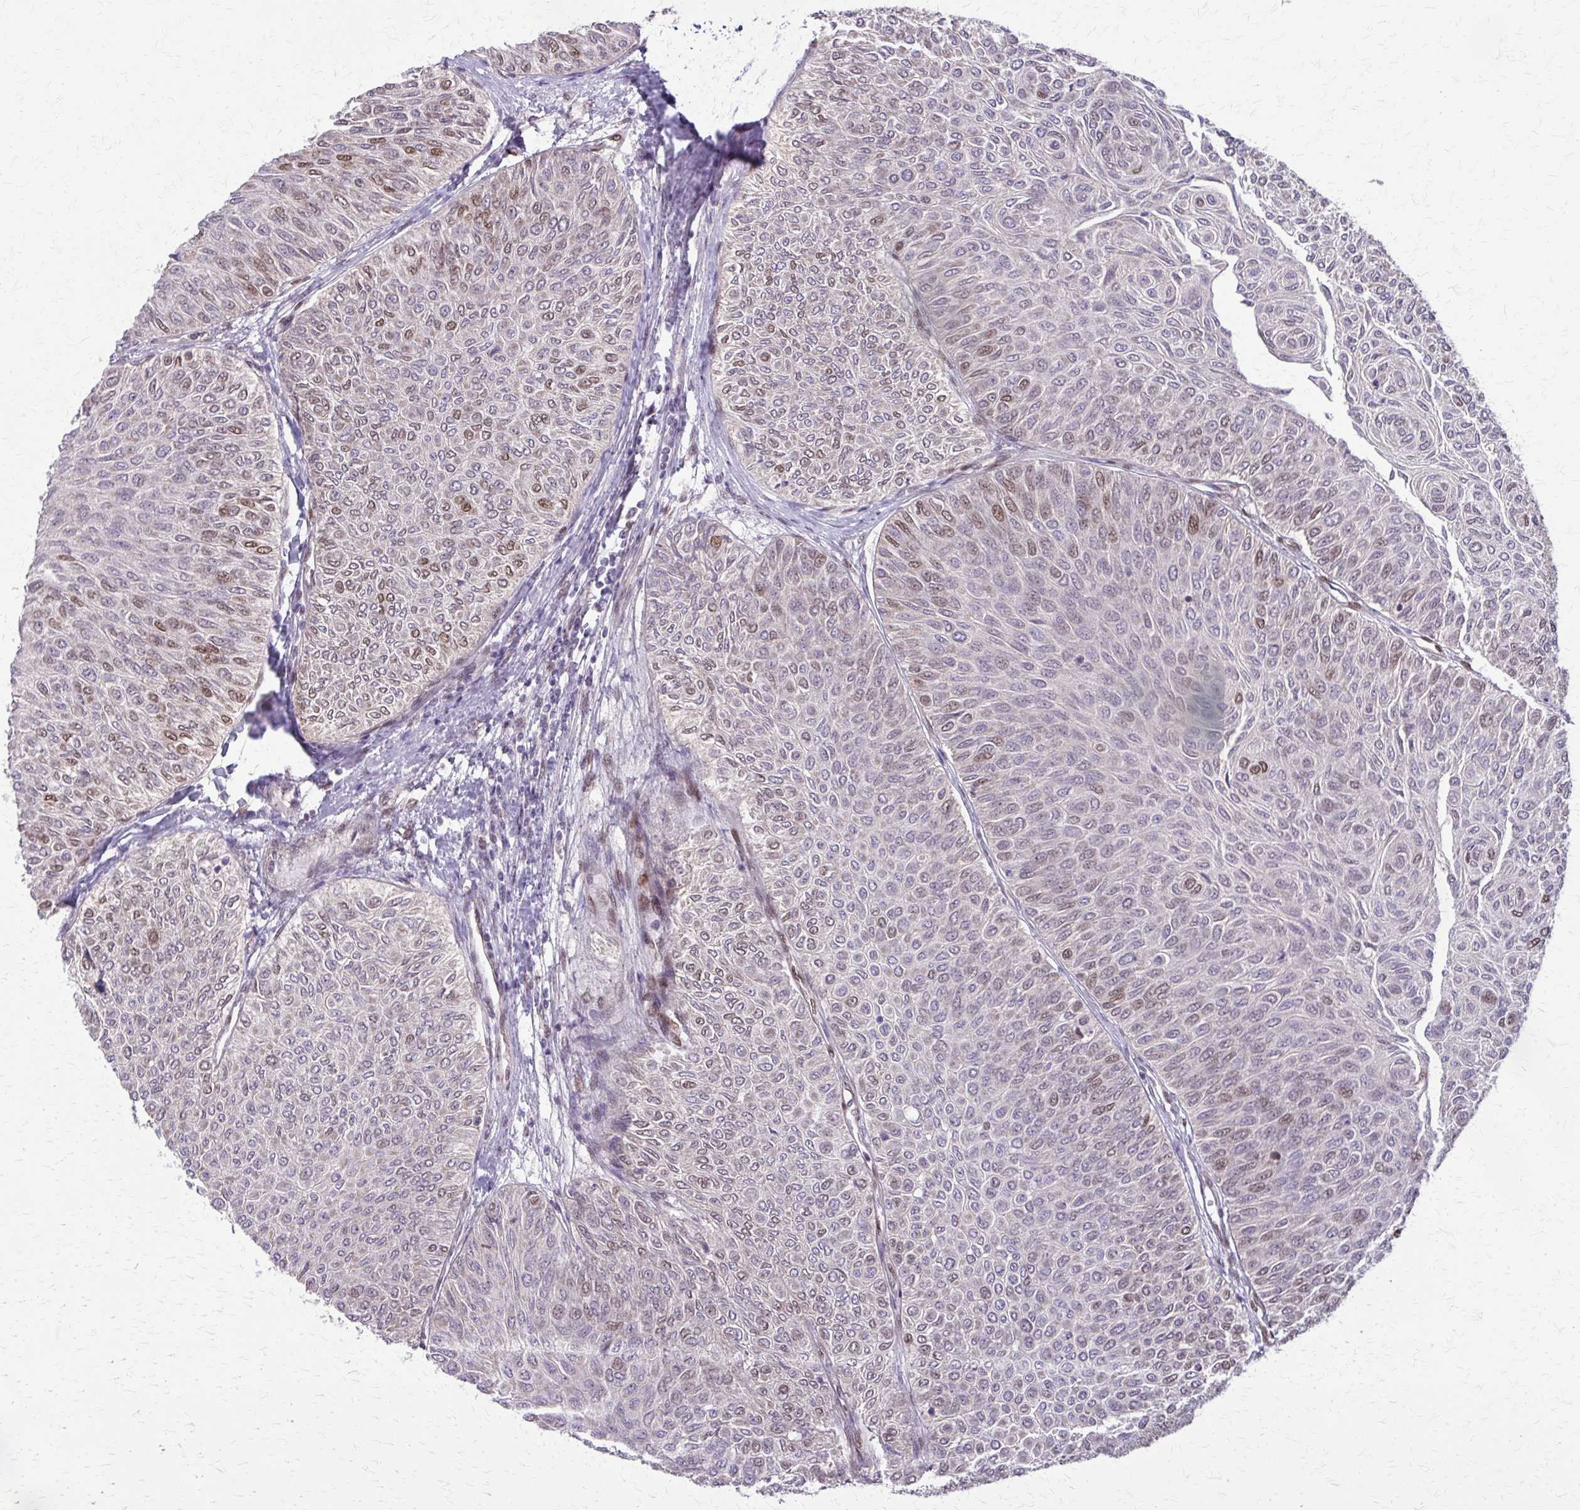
{"staining": {"intensity": "moderate", "quantity": "<25%", "location": "nuclear"}, "tissue": "urothelial cancer", "cell_type": "Tumor cells", "image_type": "cancer", "snomed": [{"axis": "morphology", "description": "Urothelial carcinoma, Low grade"}, {"axis": "topography", "description": "Urinary bladder"}], "caption": "Immunohistochemical staining of human urothelial cancer reveals low levels of moderate nuclear positivity in approximately <25% of tumor cells. (Stains: DAB in brown, nuclei in blue, Microscopy: brightfield microscopy at high magnification).", "gene": "TTF1", "patient": {"sex": "male", "age": 78}}